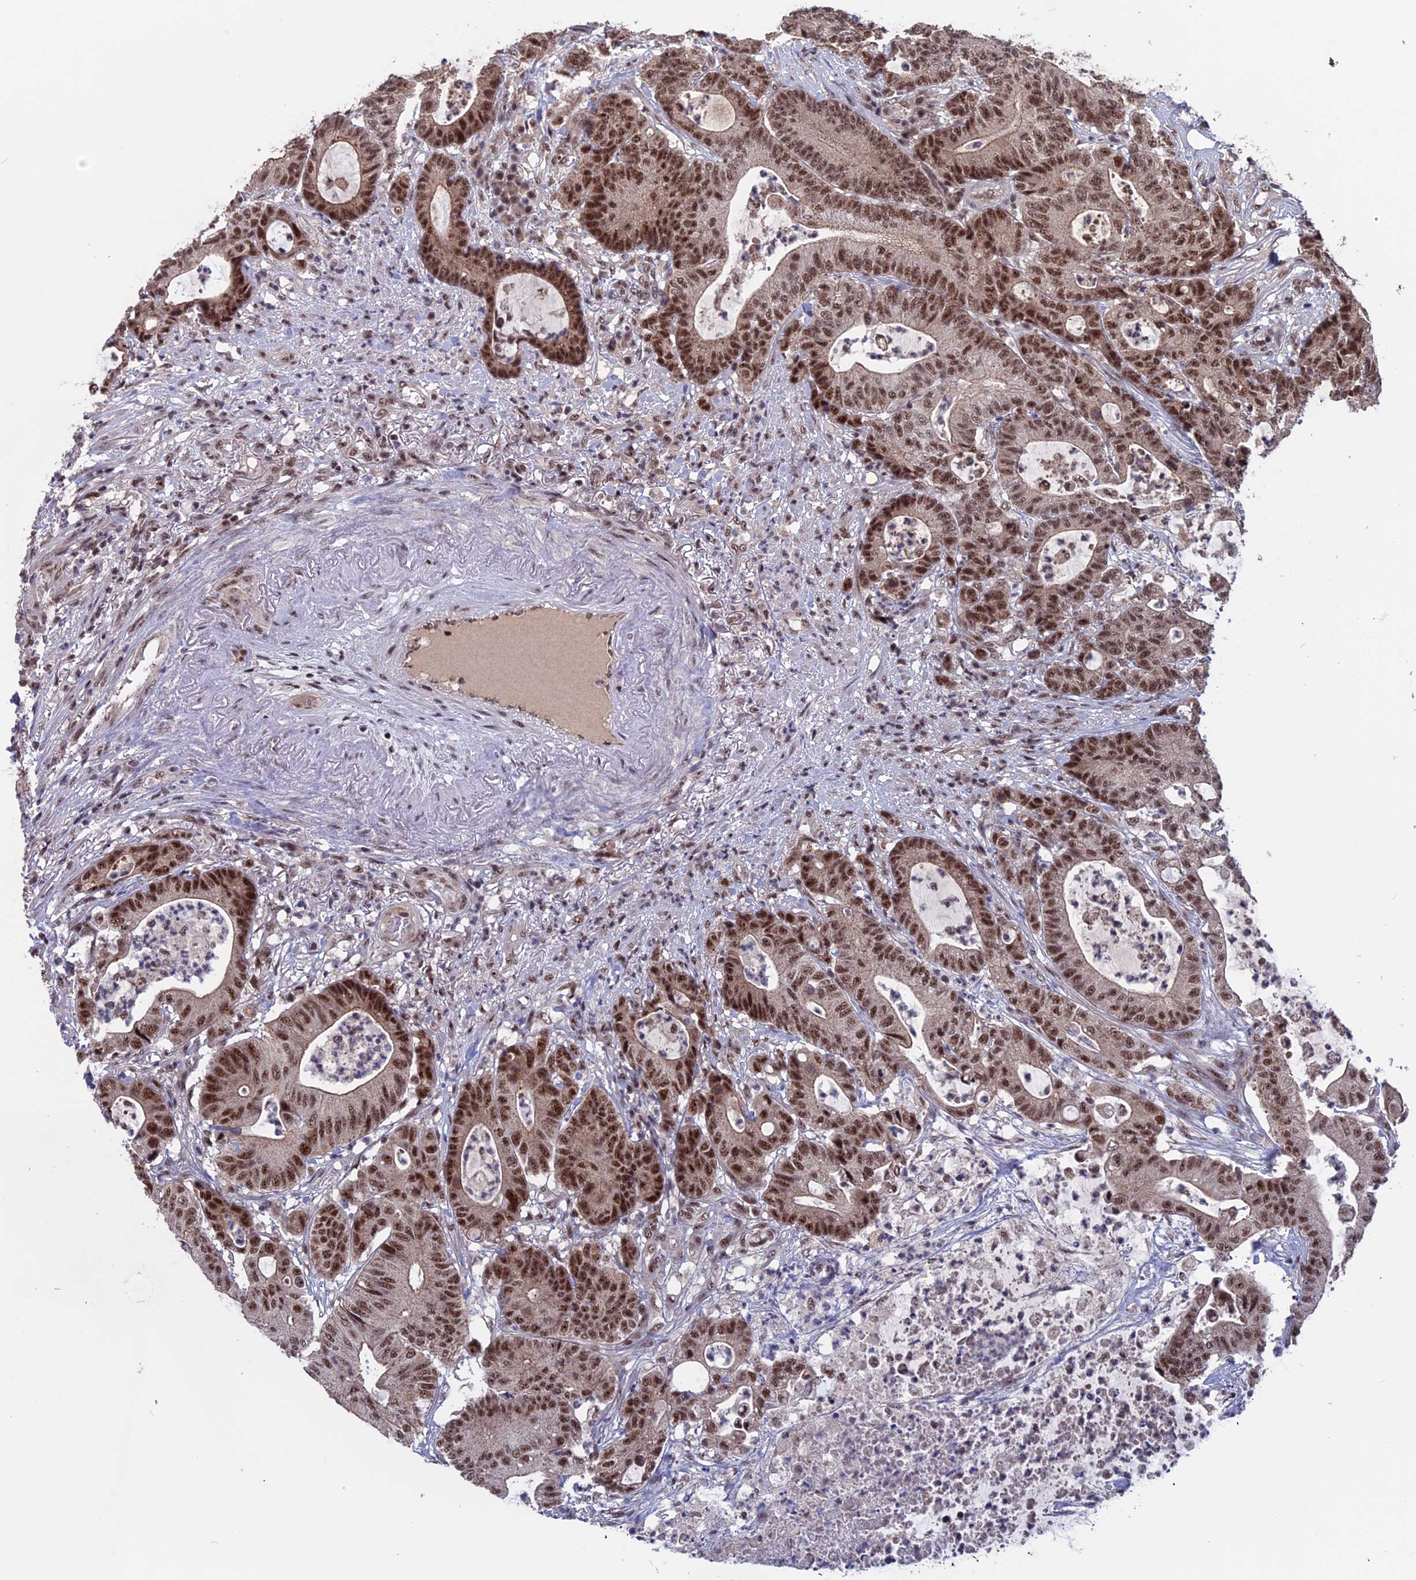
{"staining": {"intensity": "moderate", "quantity": ">75%", "location": "nuclear"}, "tissue": "colorectal cancer", "cell_type": "Tumor cells", "image_type": "cancer", "snomed": [{"axis": "morphology", "description": "Adenocarcinoma, NOS"}, {"axis": "topography", "description": "Colon"}], "caption": "DAB (3,3'-diaminobenzidine) immunohistochemical staining of human colorectal cancer (adenocarcinoma) displays moderate nuclear protein positivity in about >75% of tumor cells. Using DAB (3,3'-diaminobenzidine) (brown) and hematoxylin (blue) stains, captured at high magnification using brightfield microscopy.", "gene": "CACTIN", "patient": {"sex": "female", "age": 84}}